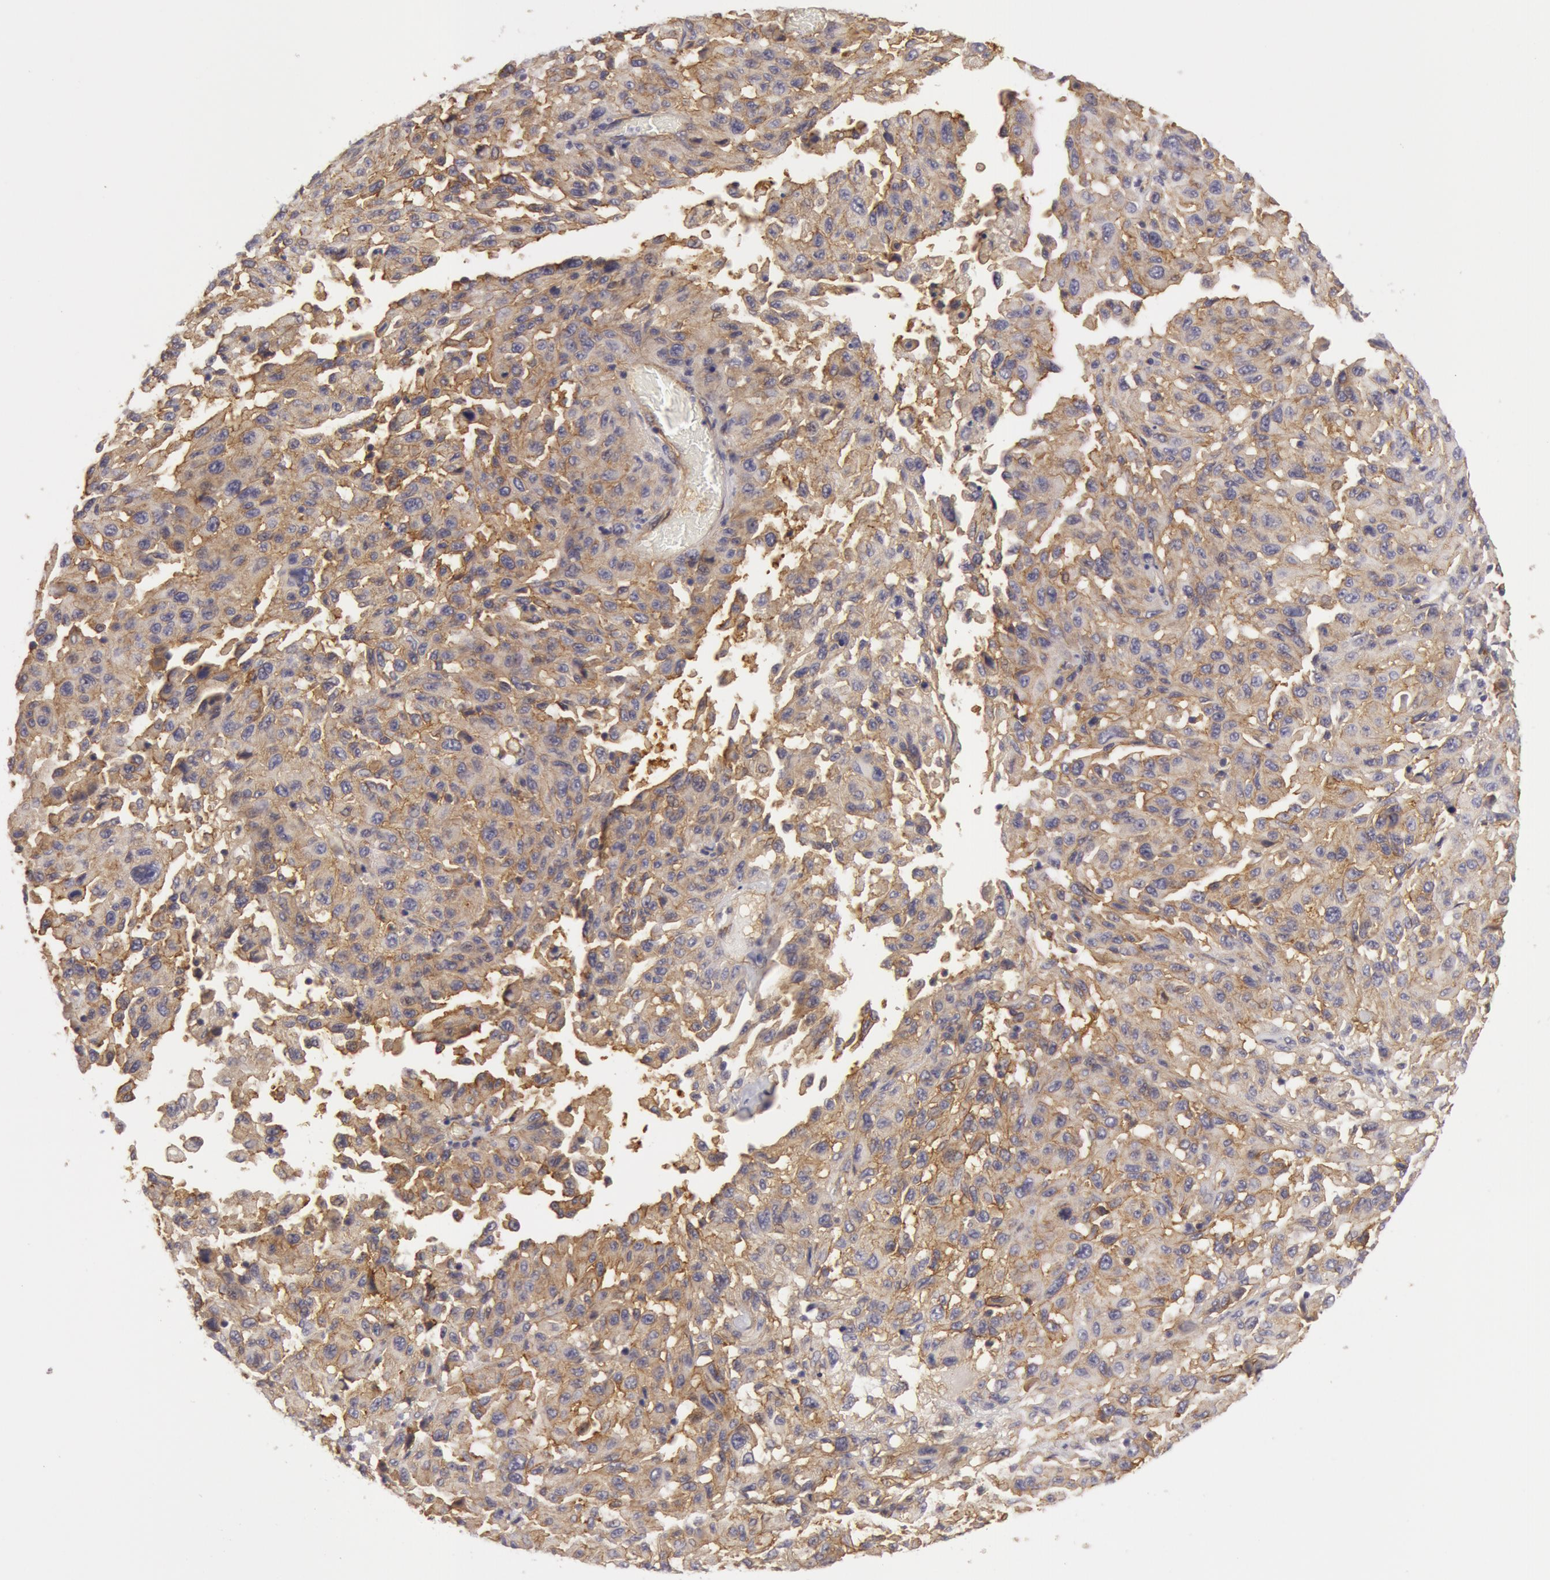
{"staining": {"intensity": "weak", "quantity": ">75%", "location": "cytoplasmic/membranous"}, "tissue": "melanoma", "cell_type": "Tumor cells", "image_type": "cancer", "snomed": [{"axis": "morphology", "description": "Malignant melanoma, NOS"}, {"axis": "topography", "description": "Skin"}], "caption": "Human malignant melanoma stained with a protein marker displays weak staining in tumor cells.", "gene": "IL23A", "patient": {"sex": "female", "age": 77}}